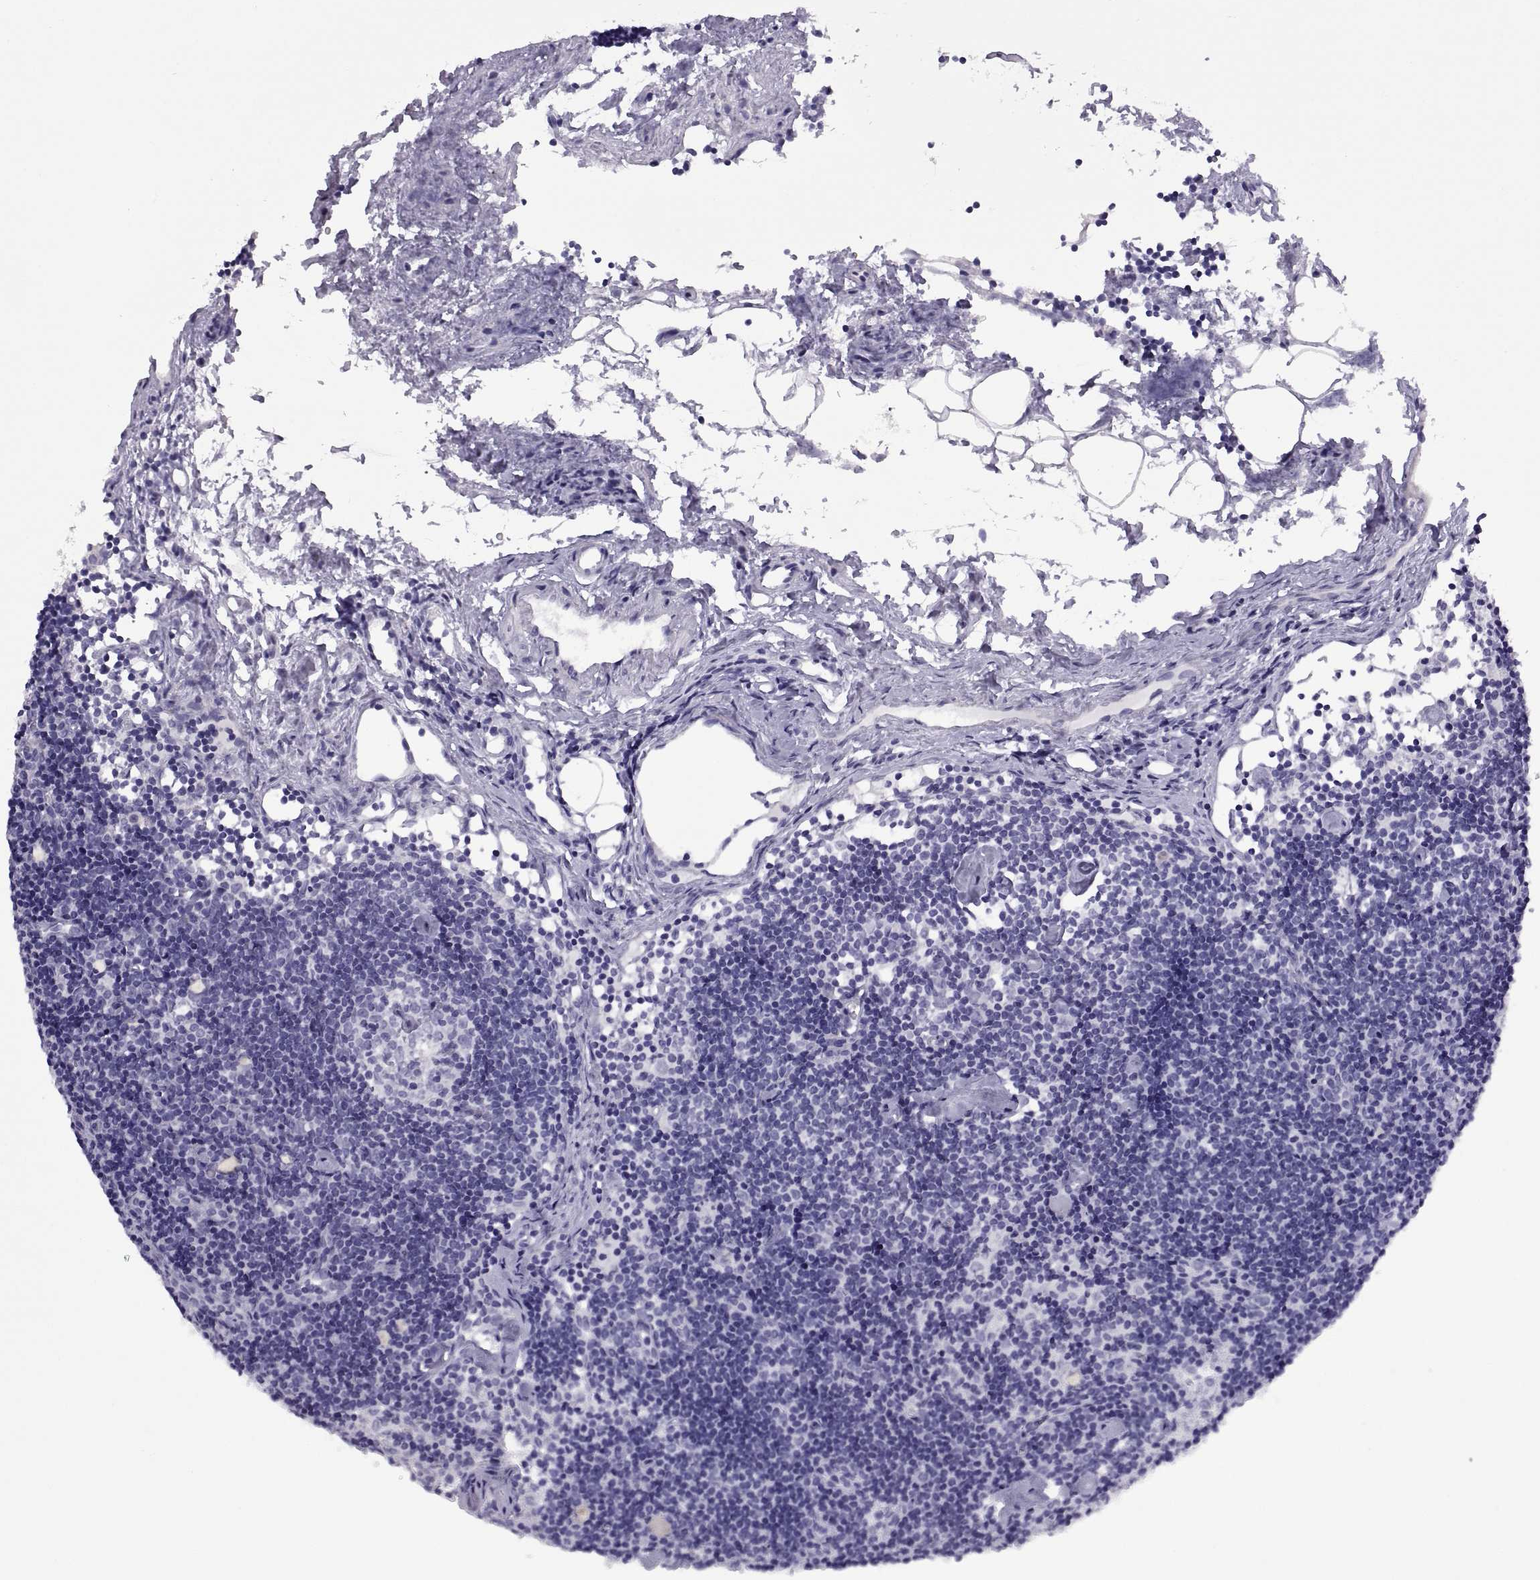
{"staining": {"intensity": "negative", "quantity": "none", "location": "none"}, "tissue": "lymph node", "cell_type": "Germinal center cells", "image_type": "normal", "snomed": [{"axis": "morphology", "description": "Normal tissue, NOS"}, {"axis": "topography", "description": "Lymph node"}], "caption": "The immunohistochemistry (IHC) photomicrograph has no significant staining in germinal center cells of lymph node. Brightfield microscopy of IHC stained with DAB (3,3'-diaminobenzidine) (brown) and hematoxylin (blue), captured at high magnification.", "gene": "CRISP1", "patient": {"sex": "female", "age": 42}}